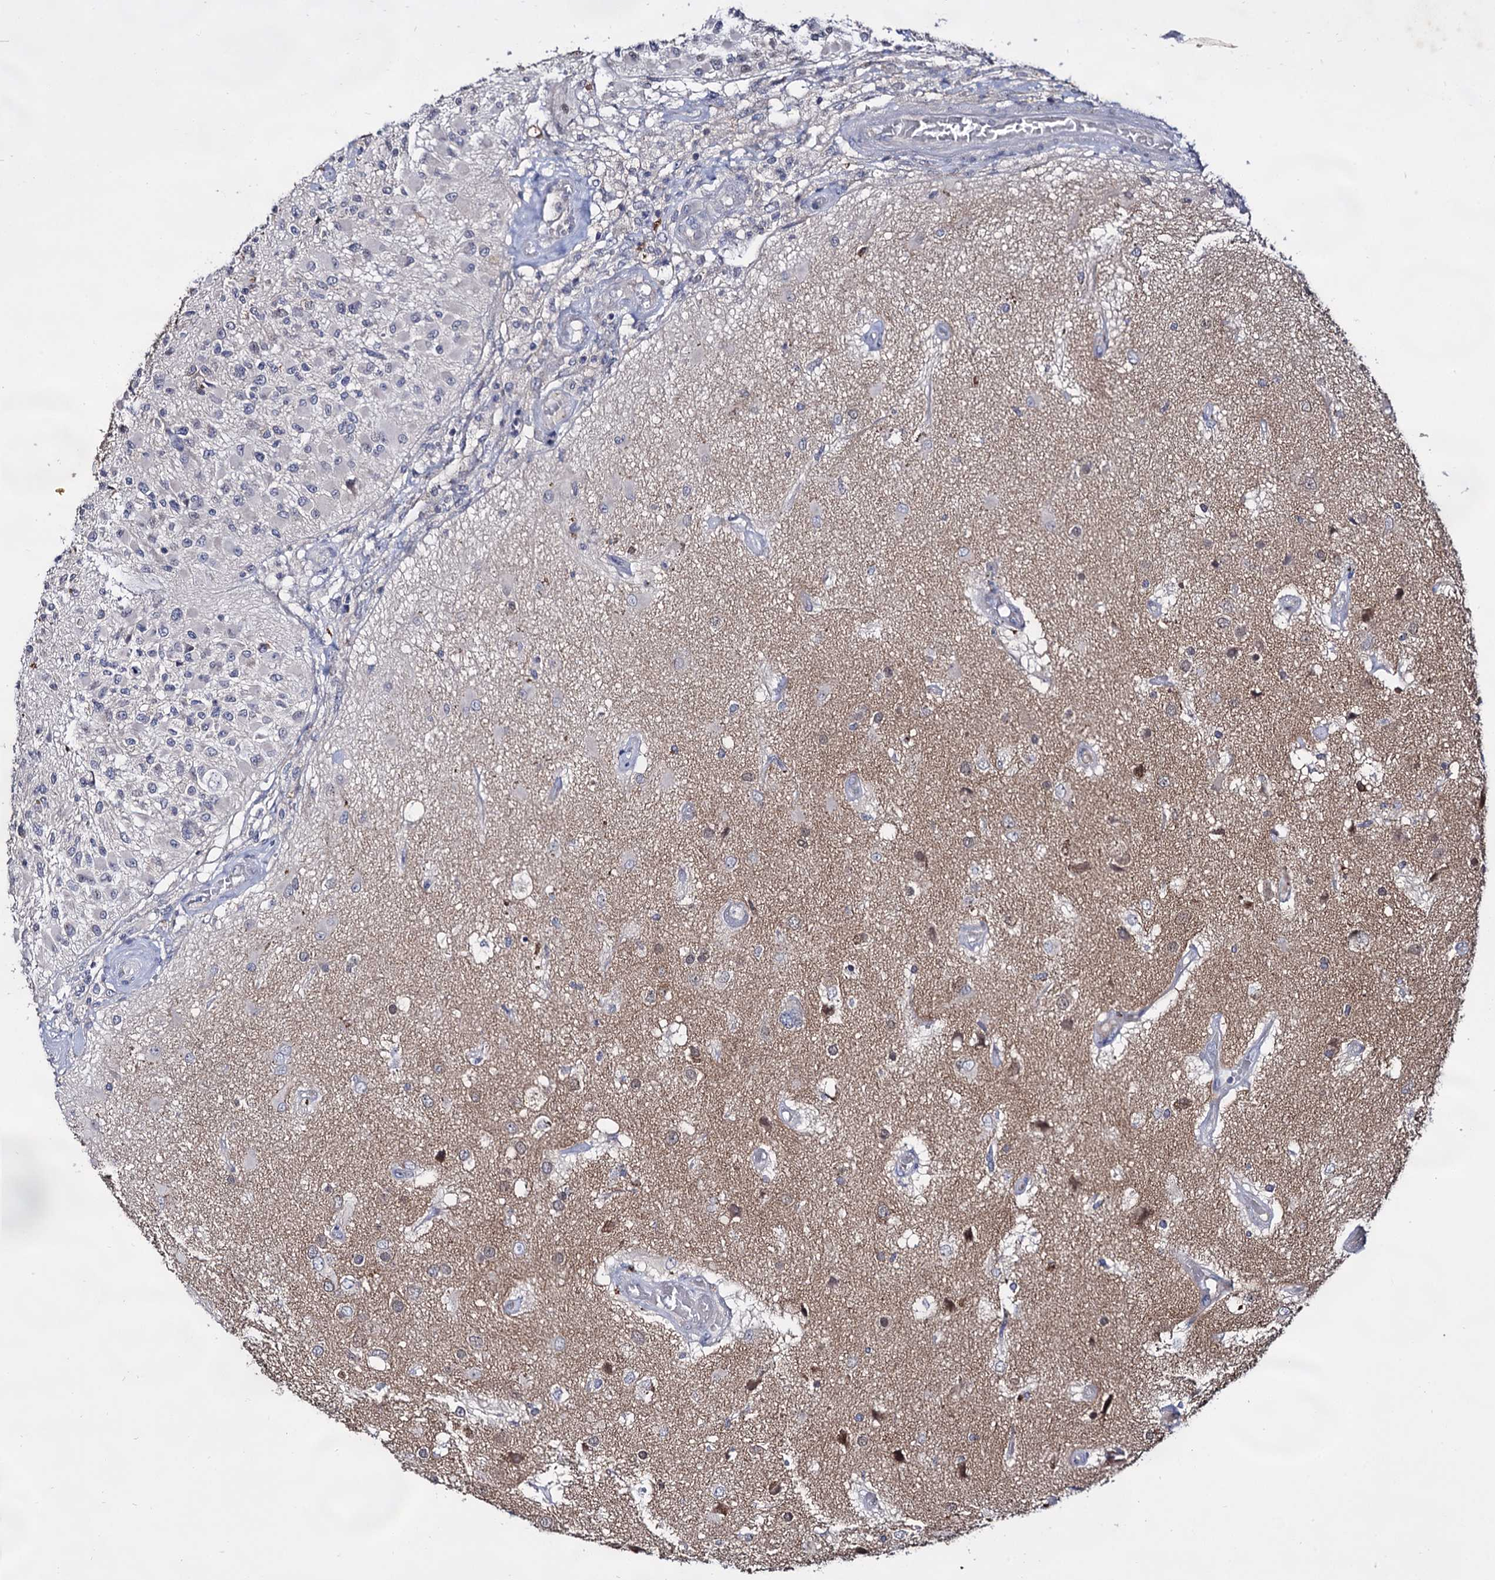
{"staining": {"intensity": "negative", "quantity": "none", "location": "none"}, "tissue": "glioma", "cell_type": "Tumor cells", "image_type": "cancer", "snomed": [{"axis": "morphology", "description": "Glioma, malignant, High grade"}, {"axis": "morphology", "description": "Glioblastoma, NOS"}, {"axis": "topography", "description": "Brain"}], "caption": "A high-resolution histopathology image shows immunohistochemistry staining of glioma, which displays no significant positivity in tumor cells. (IHC, brightfield microscopy, high magnification).", "gene": "ARFIP2", "patient": {"sex": "male", "age": 60}}